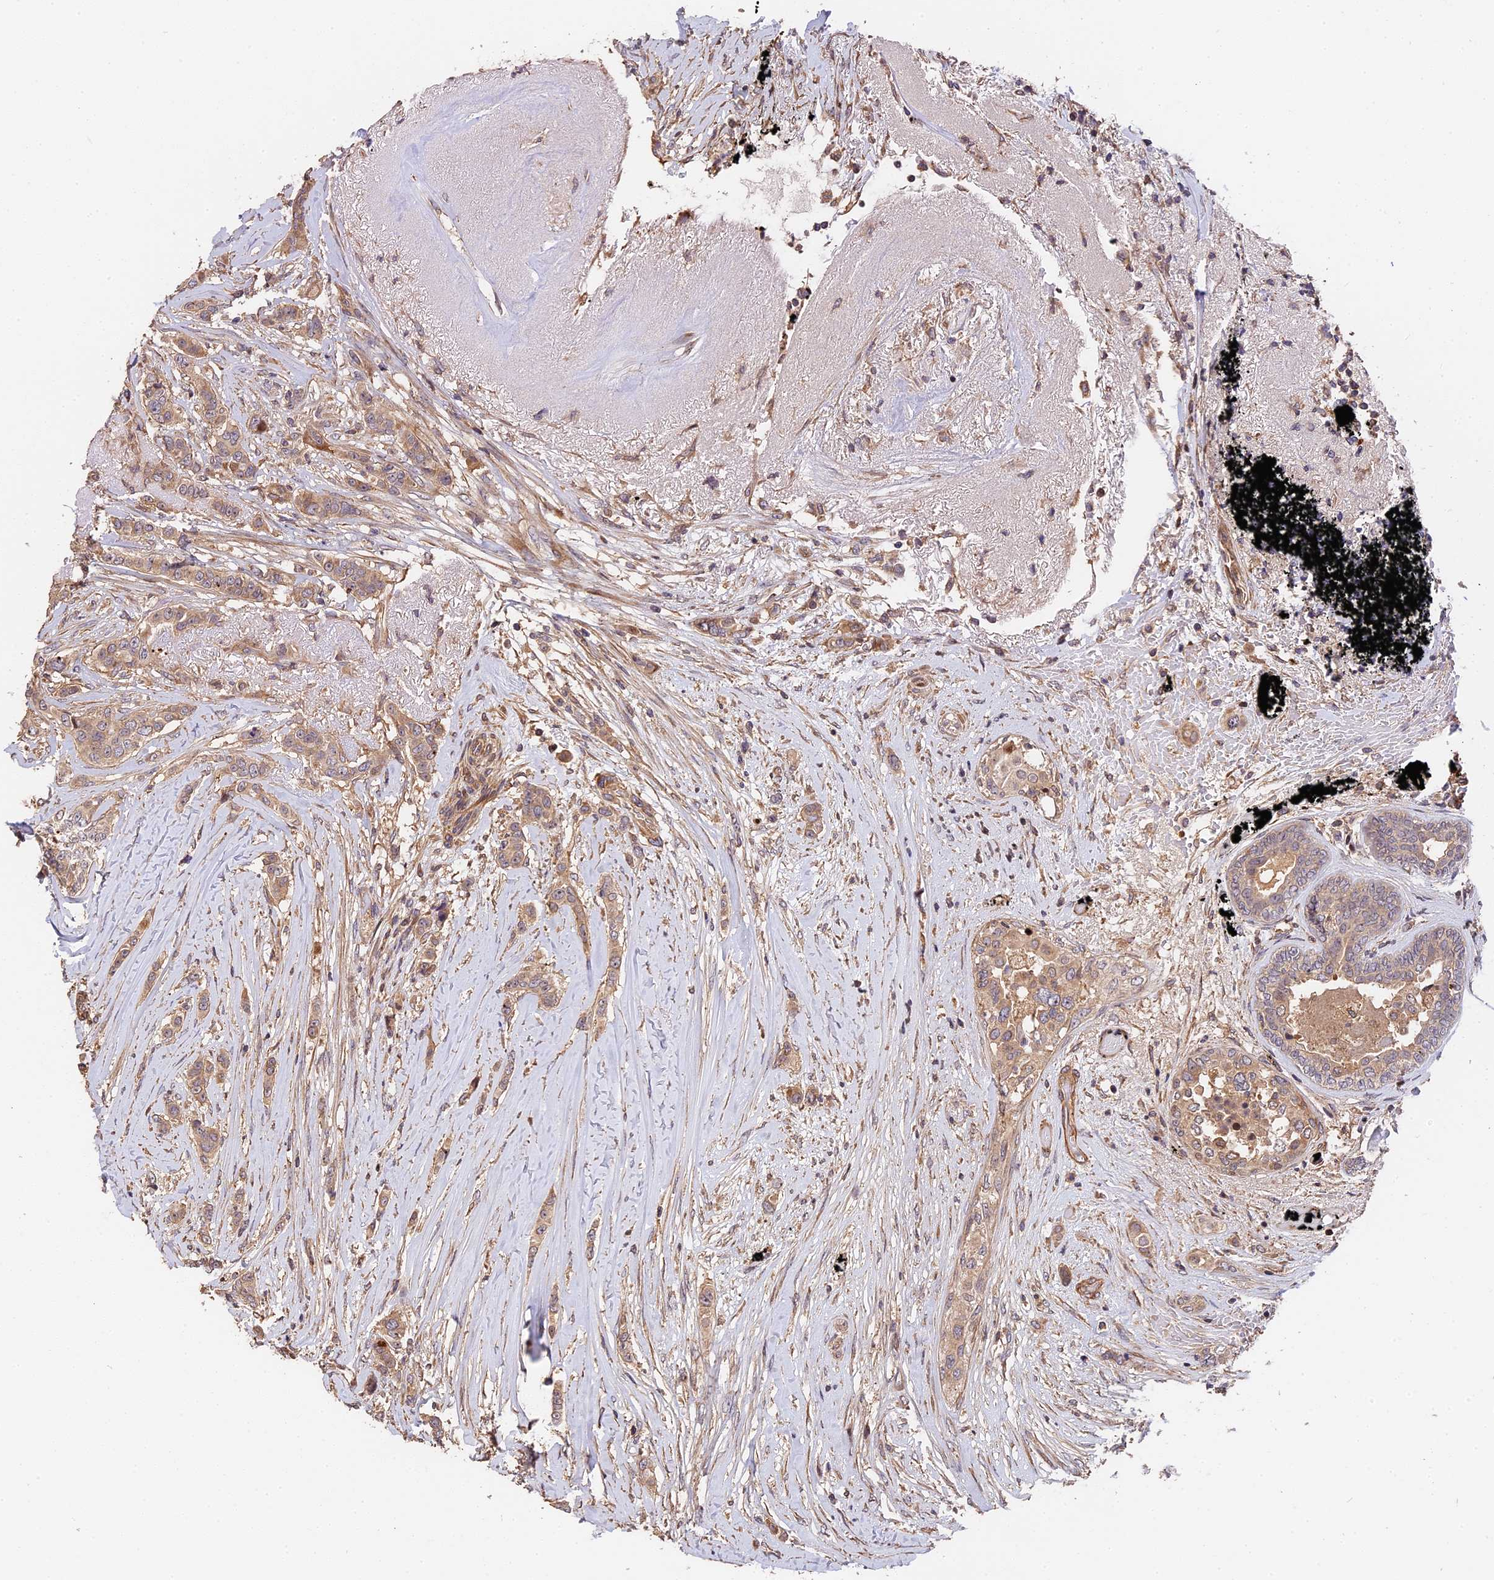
{"staining": {"intensity": "weak", "quantity": ">75%", "location": "cytoplasmic/membranous"}, "tissue": "breast cancer", "cell_type": "Tumor cells", "image_type": "cancer", "snomed": [{"axis": "morphology", "description": "Lobular carcinoma"}, {"axis": "topography", "description": "Breast"}], "caption": "Breast cancer was stained to show a protein in brown. There is low levels of weak cytoplasmic/membranous staining in approximately >75% of tumor cells.", "gene": "ARHGAP17", "patient": {"sex": "female", "age": 51}}